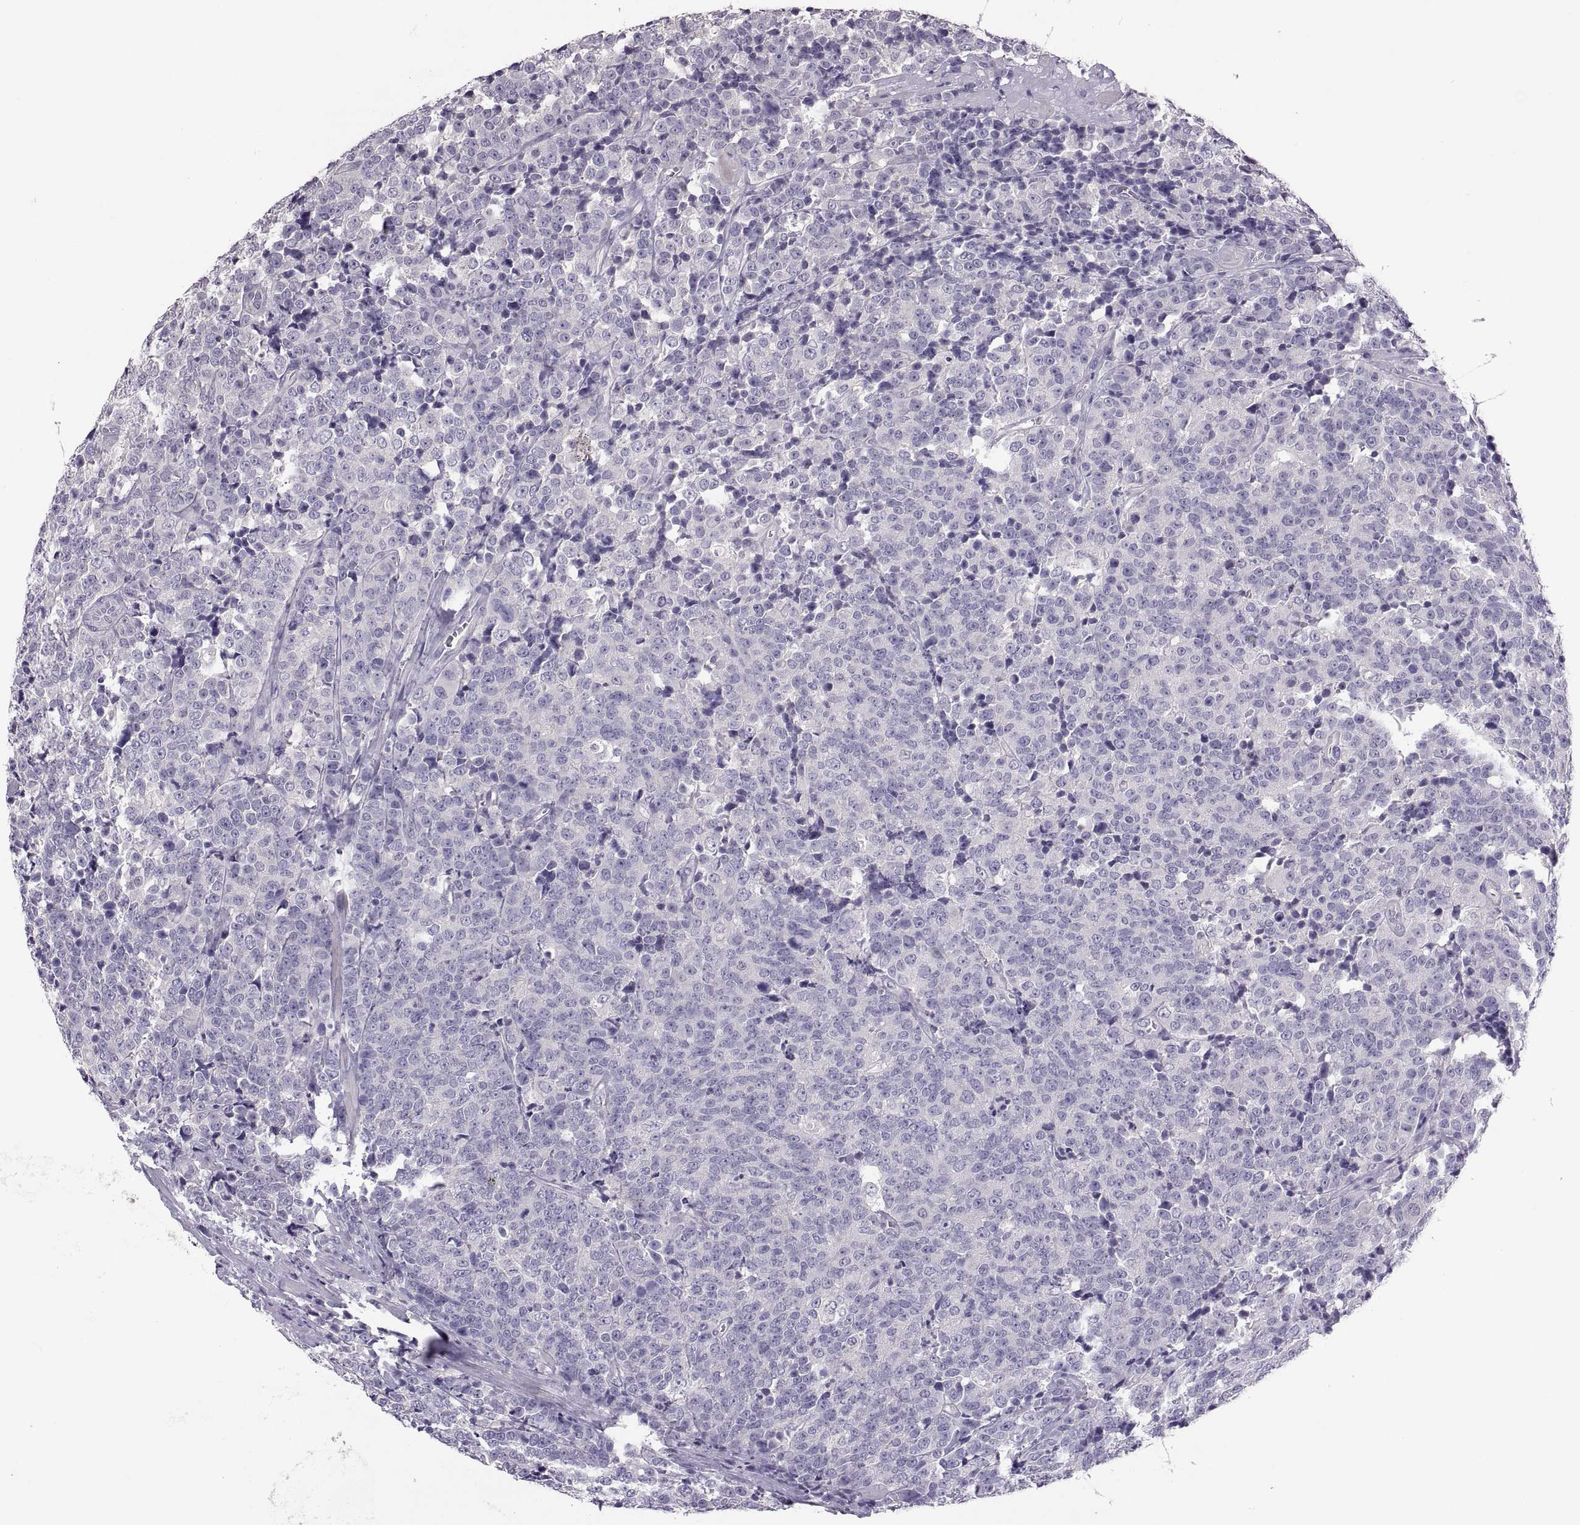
{"staining": {"intensity": "negative", "quantity": "none", "location": "none"}, "tissue": "prostate cancer", "cell_type": "Tumor cells", "image_type": "cancer", "snomed": [{"axis": "morphology", "description": "Adenocarcinoma, NOS"}, {"axis": "topography", "description": "Prostate"}], "caption": "Immunohistochemistry image of neoplastic tissue: human prostate cancer (adenocarcinoma) stained with DAB (3,3'-diaminobenzidine) displays no significant protein positivity in tumor cells.", "gene": "TBX19", "patient": {"sex": "male", "age": 67}}